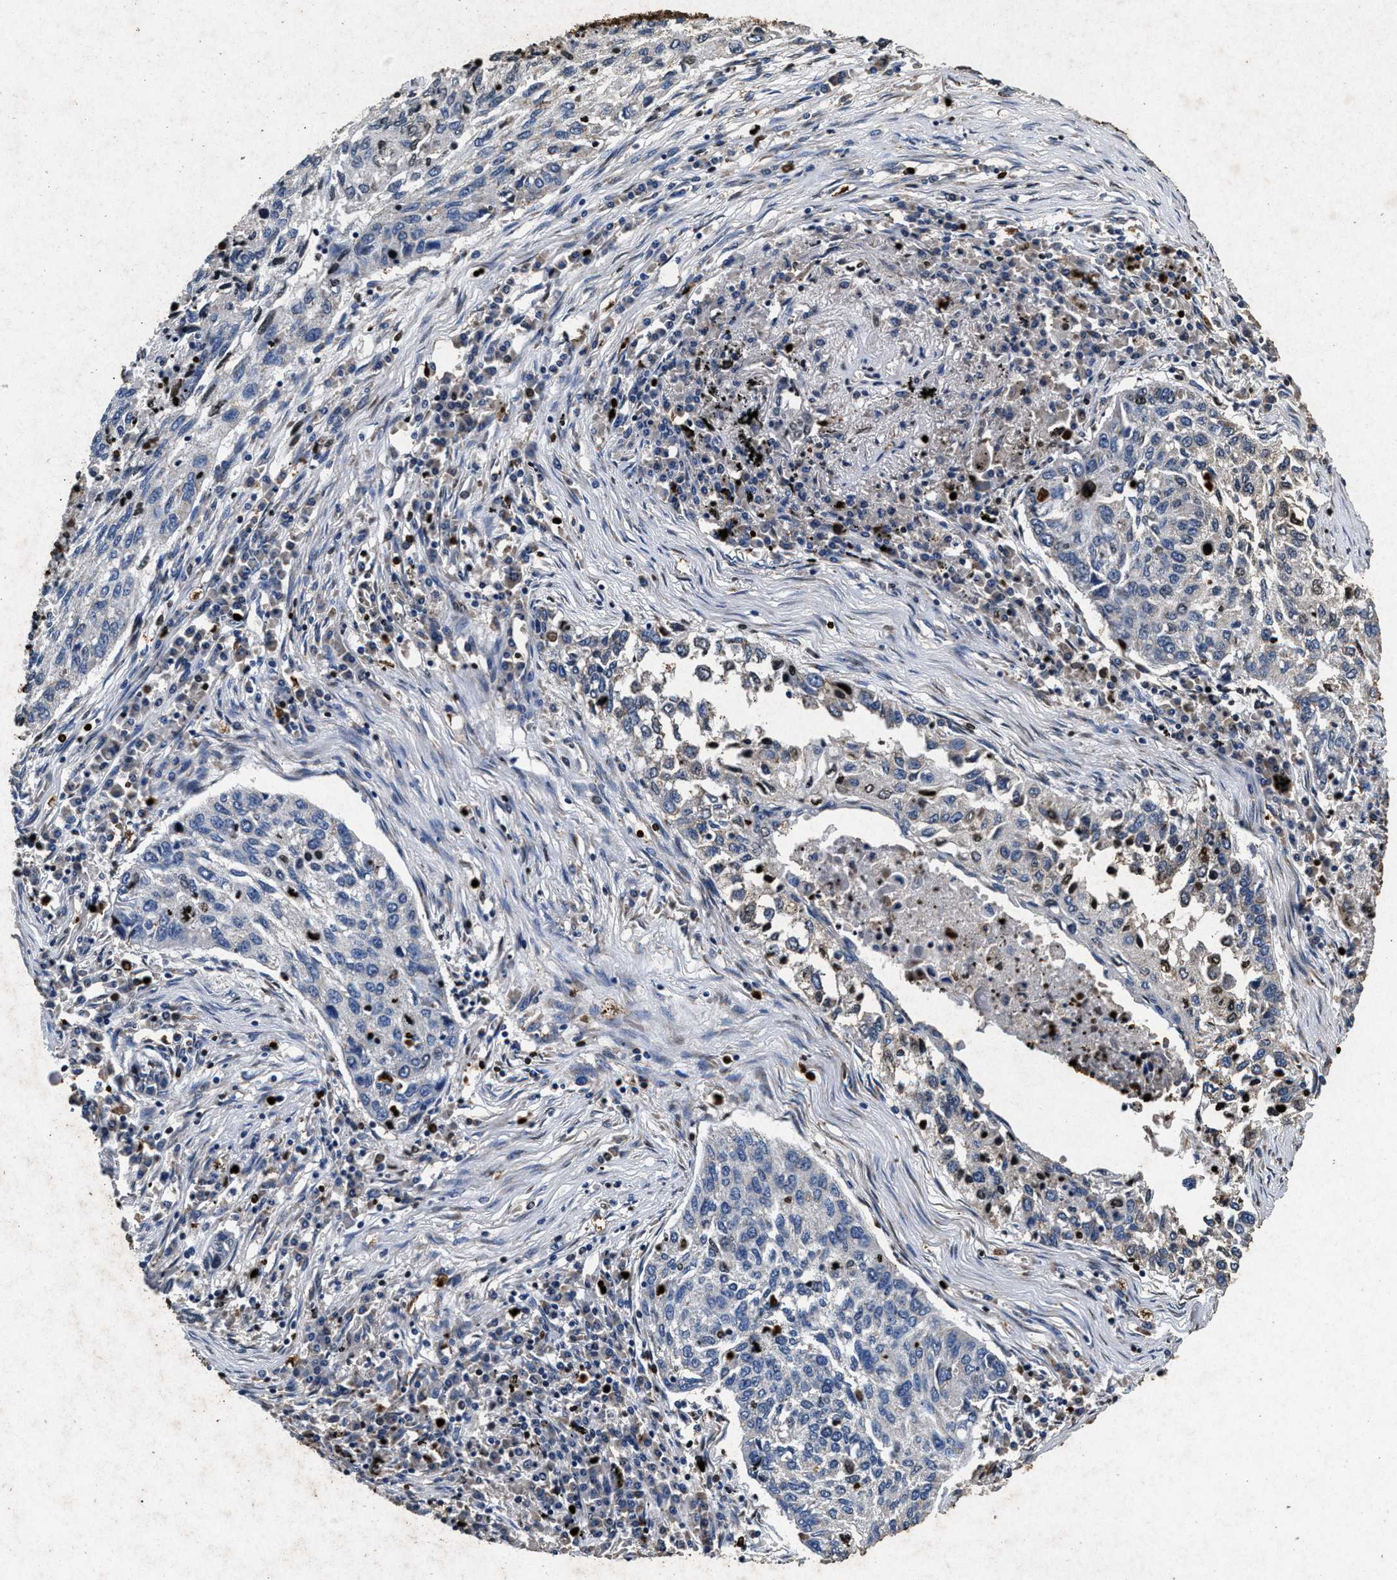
{"staining": {"intensity": "negative", "quantity": "none", "location": "none"}, "tissue": "lung cancer", "cell_type": "Tumor cells", "image_type": "cancer", "snomed": [{"axis": "morphology", "description": "Squamous cell carcinoma, NOS"}, {"axis": "topography", "description": "Lung"}], "caption": "Lung cancer was stained to show a protein in brown. There is no significant expression in tumor cells.", "gene": "LTB4R2", "patient": {"sex": "female", "age": 63}}